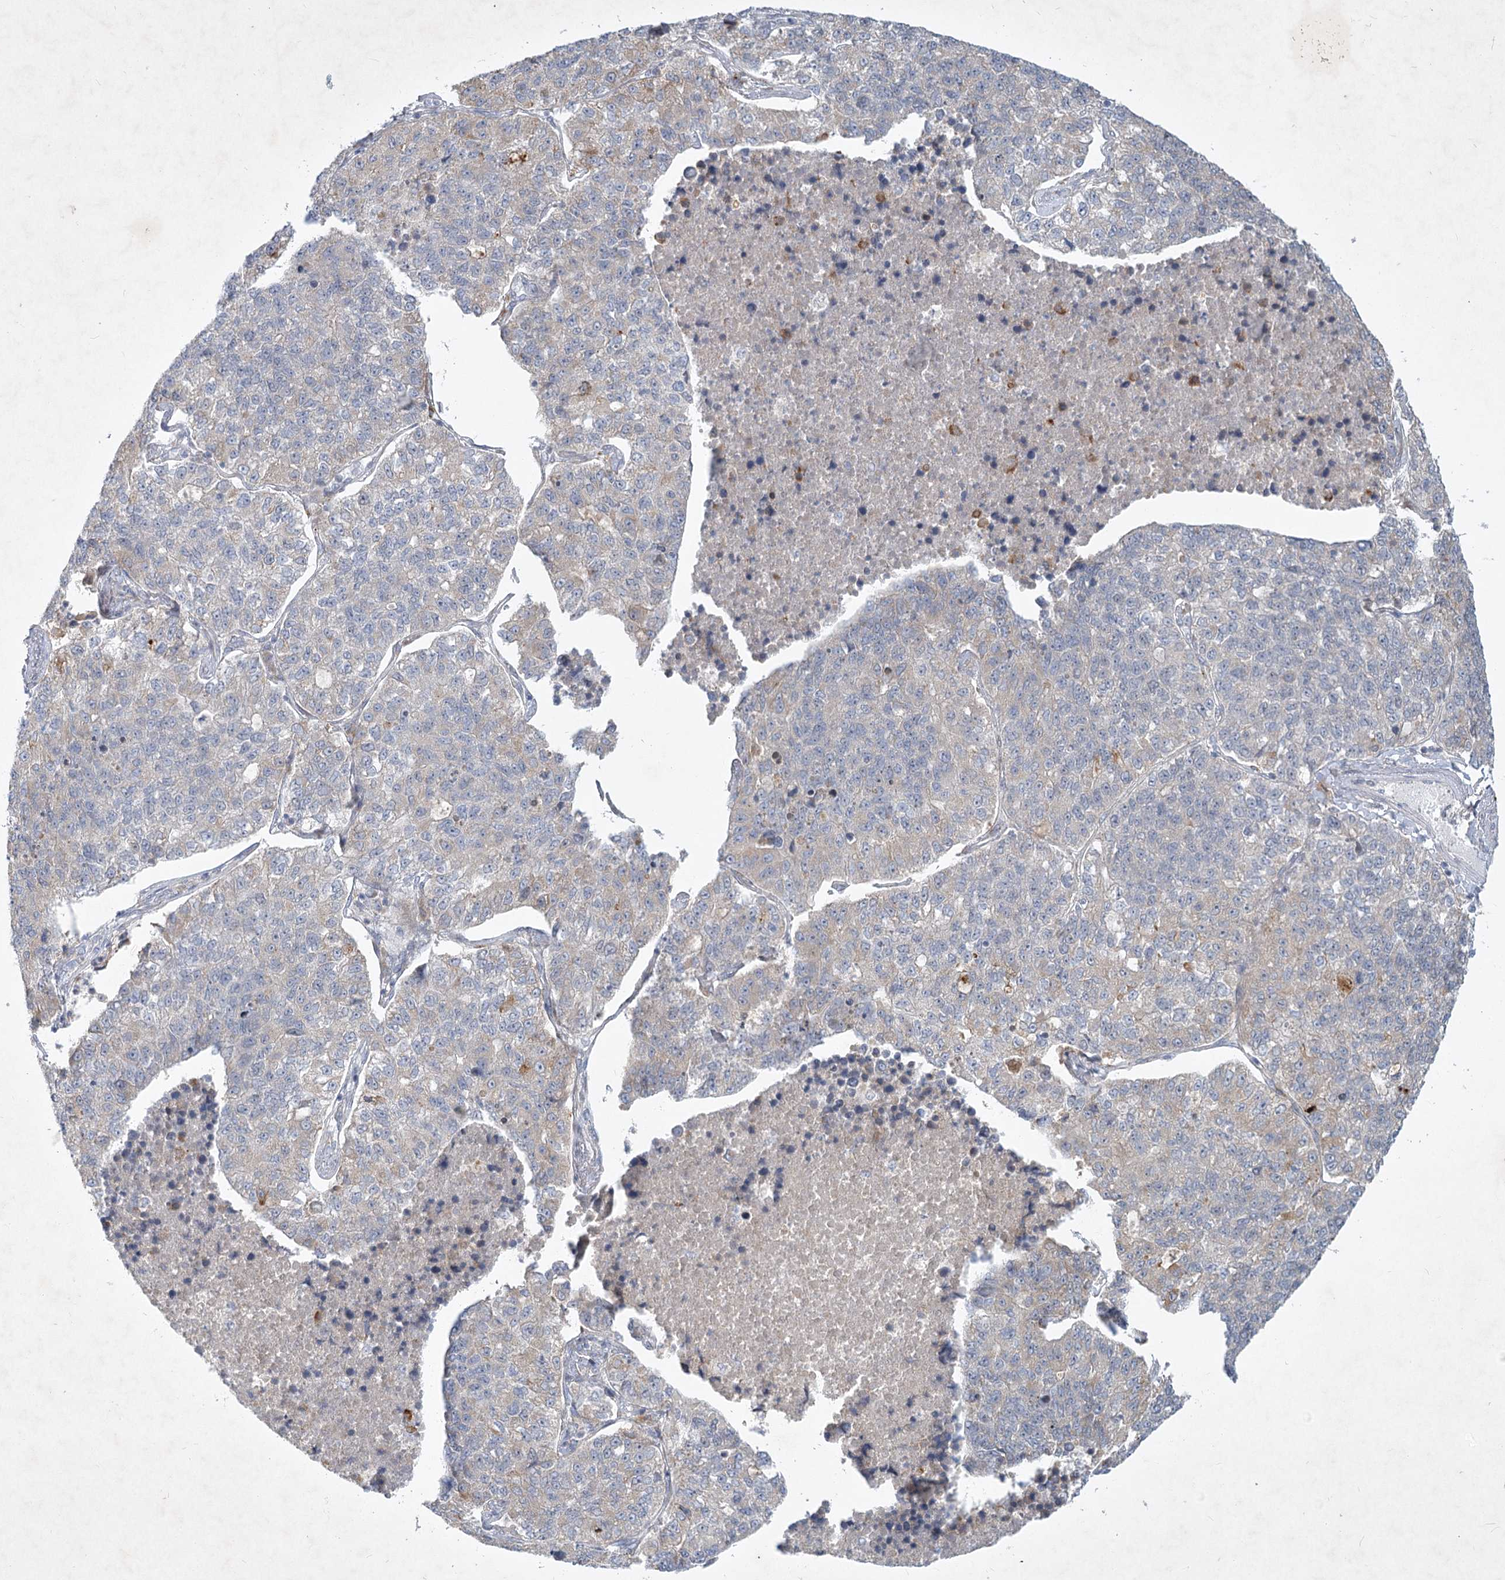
{"staining": {"intensity": "negative", "quantity": "none", "location": "none"}, "tissue": "lung cancer", "cell_type": "Tumor cells", "image_type": "cancer", "snomed": [{"axis": "morphology", "description": "Adenocarcinoma, NOS"}, {"axis": "topography", "description": "Lung"}], "caption": "This image is of adenocarcinoma (lung) stained with immunohistochemistry (IHC) to label a protein in brown with the nuclei are counter-stained blue. There is no positivity in tumor cells.", "gene": "PLA2G12A", "patient": {"sex": "male", "age": 49}}